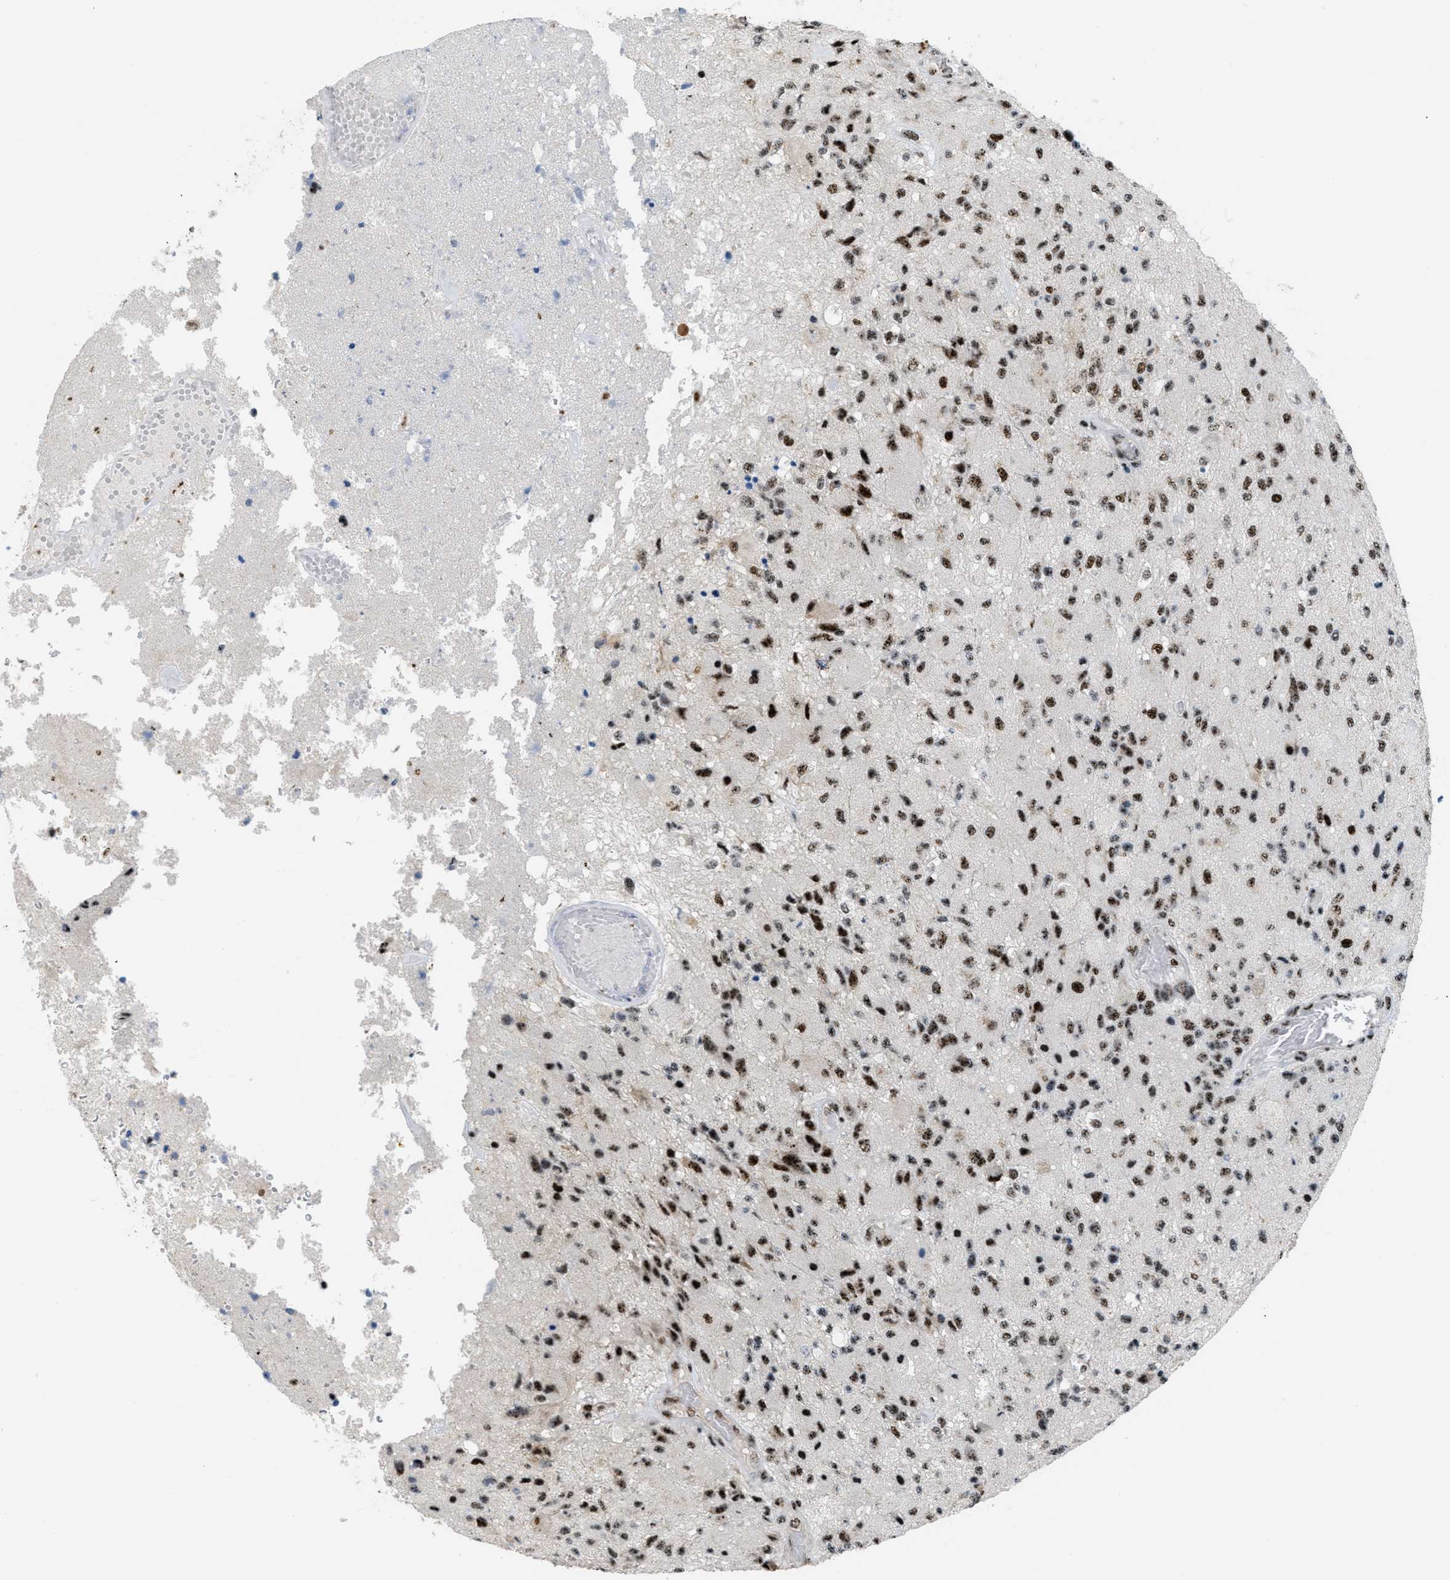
{"staining": {"intensity": "moderate", "quantity": ">75%", "location": "nuclear"}, "tissue": "glioma", "cell_type": "Tumor cells", "image_type": "cancer", "snomed": [{"axis": "morphology", "description": "Normal tissue, NOS"}, {"axis": "morphology", "description": "Glioma, malignant, High grade"}, {"axis": "topography", "description": "Cerebral cortex"}], "caption": "High-grade glioma (malignant) stained with DAB (3,3'-diaminobenzidine) immunohistochemistry (IHC) reveals medium levels of moderate nuclear positivity in approximately >75% of tumor cells.", "gene": "CDR2", "patient": {"sex": "male", "age": 77}}